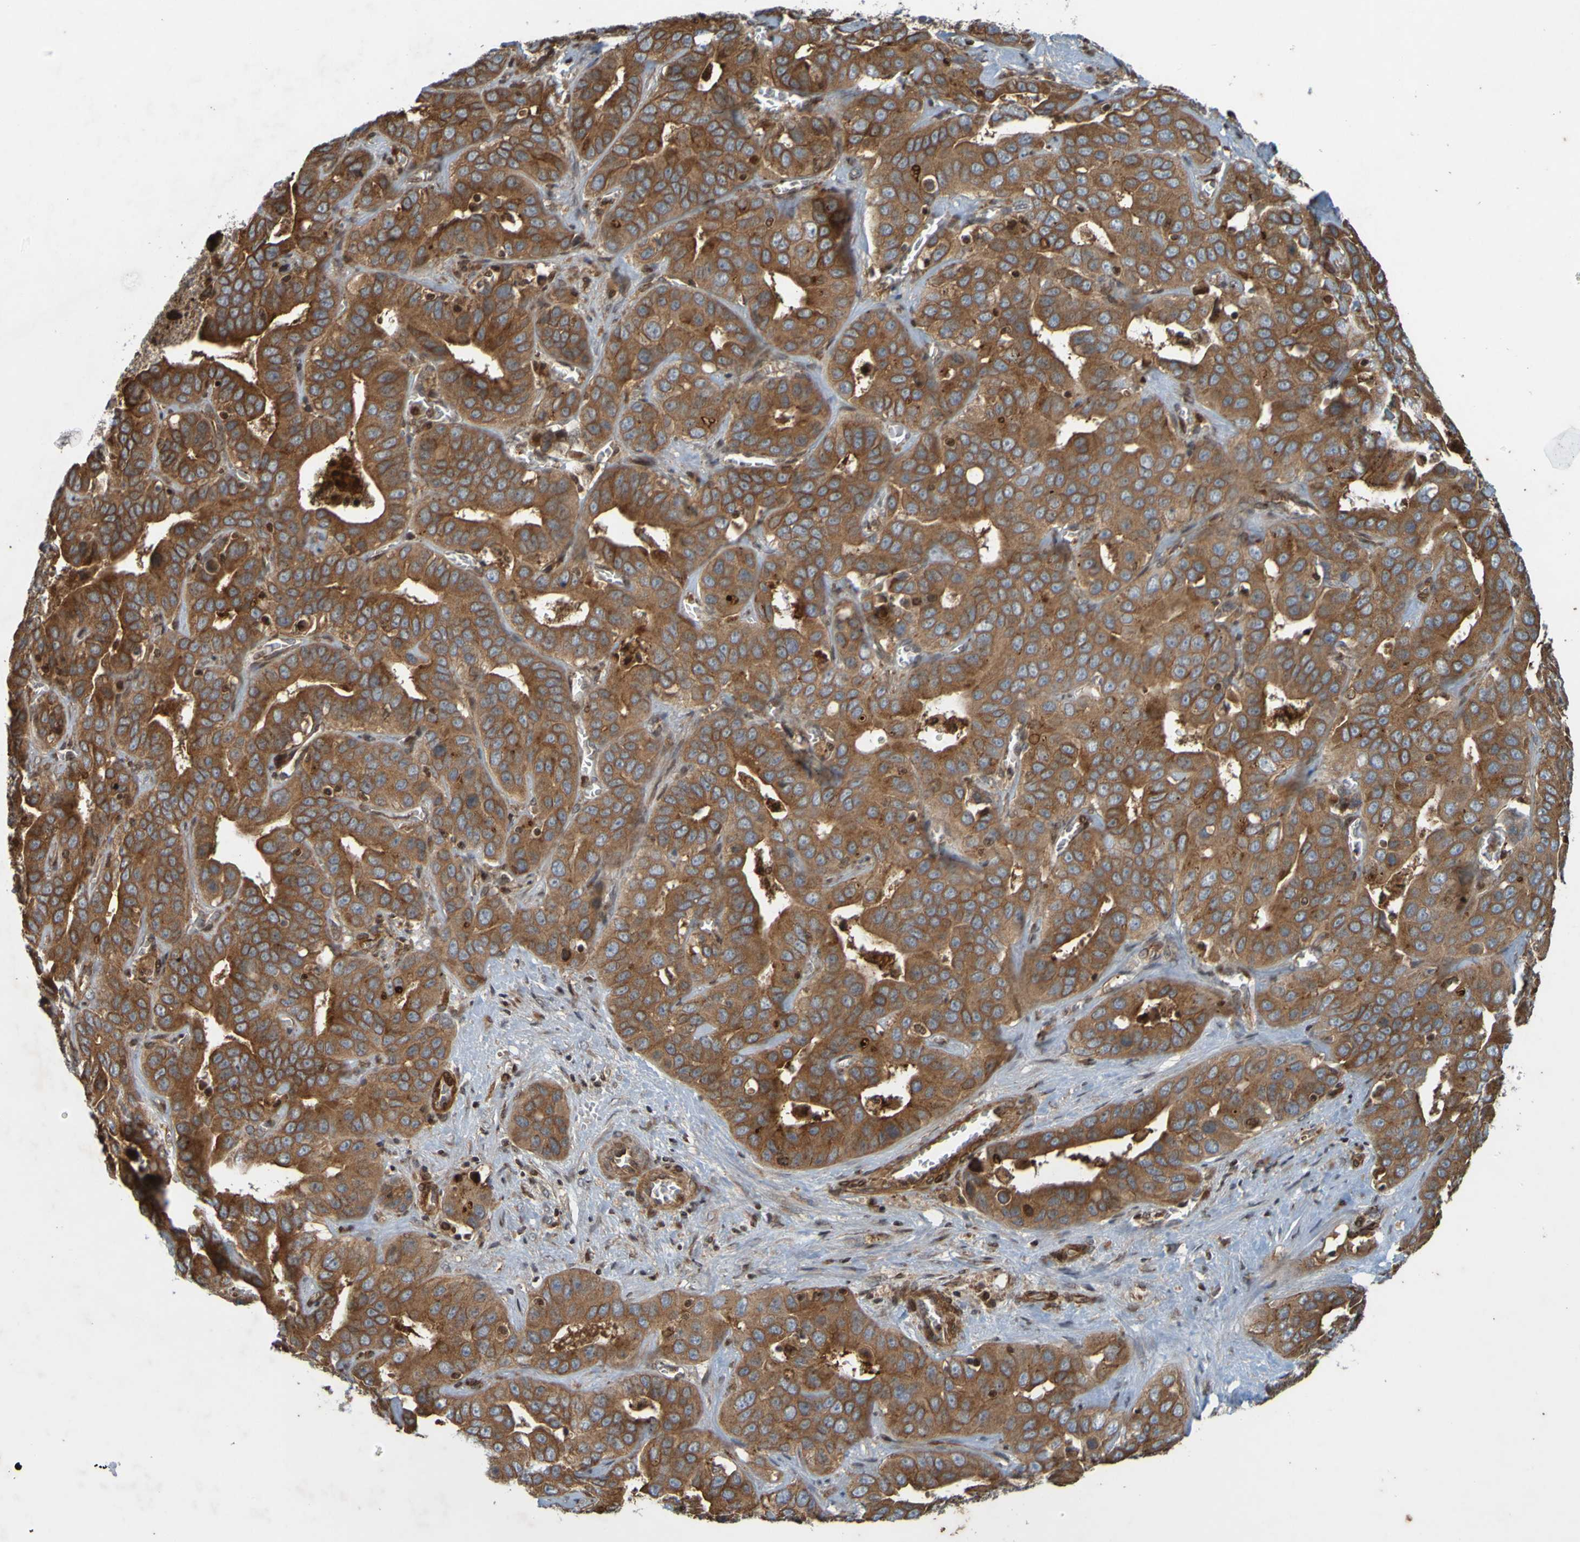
{"staining": {"intensity": "moderate", "quantity": ">75%", "location": "cytoplasmic/membranous"}, "tissue": "liver cancer", "cell_type": "Tumor cells", "image_type": "cancer", "snomed": [{"axis": "morphology", "description": "Cholangiocarcinoma"}, {"axis": "topography", "description": "Liver"}], "caption": "IHC photomicrograph of human liver cancer (cholangiocarcinoma) stained for a protein (brown), which displays medium levels of moderate cytoplasmic/membranous staining in approximately >75% of tumor cells.", "gene": "GUCY1A1", "patient": {"sex": "female", "age": 52}}